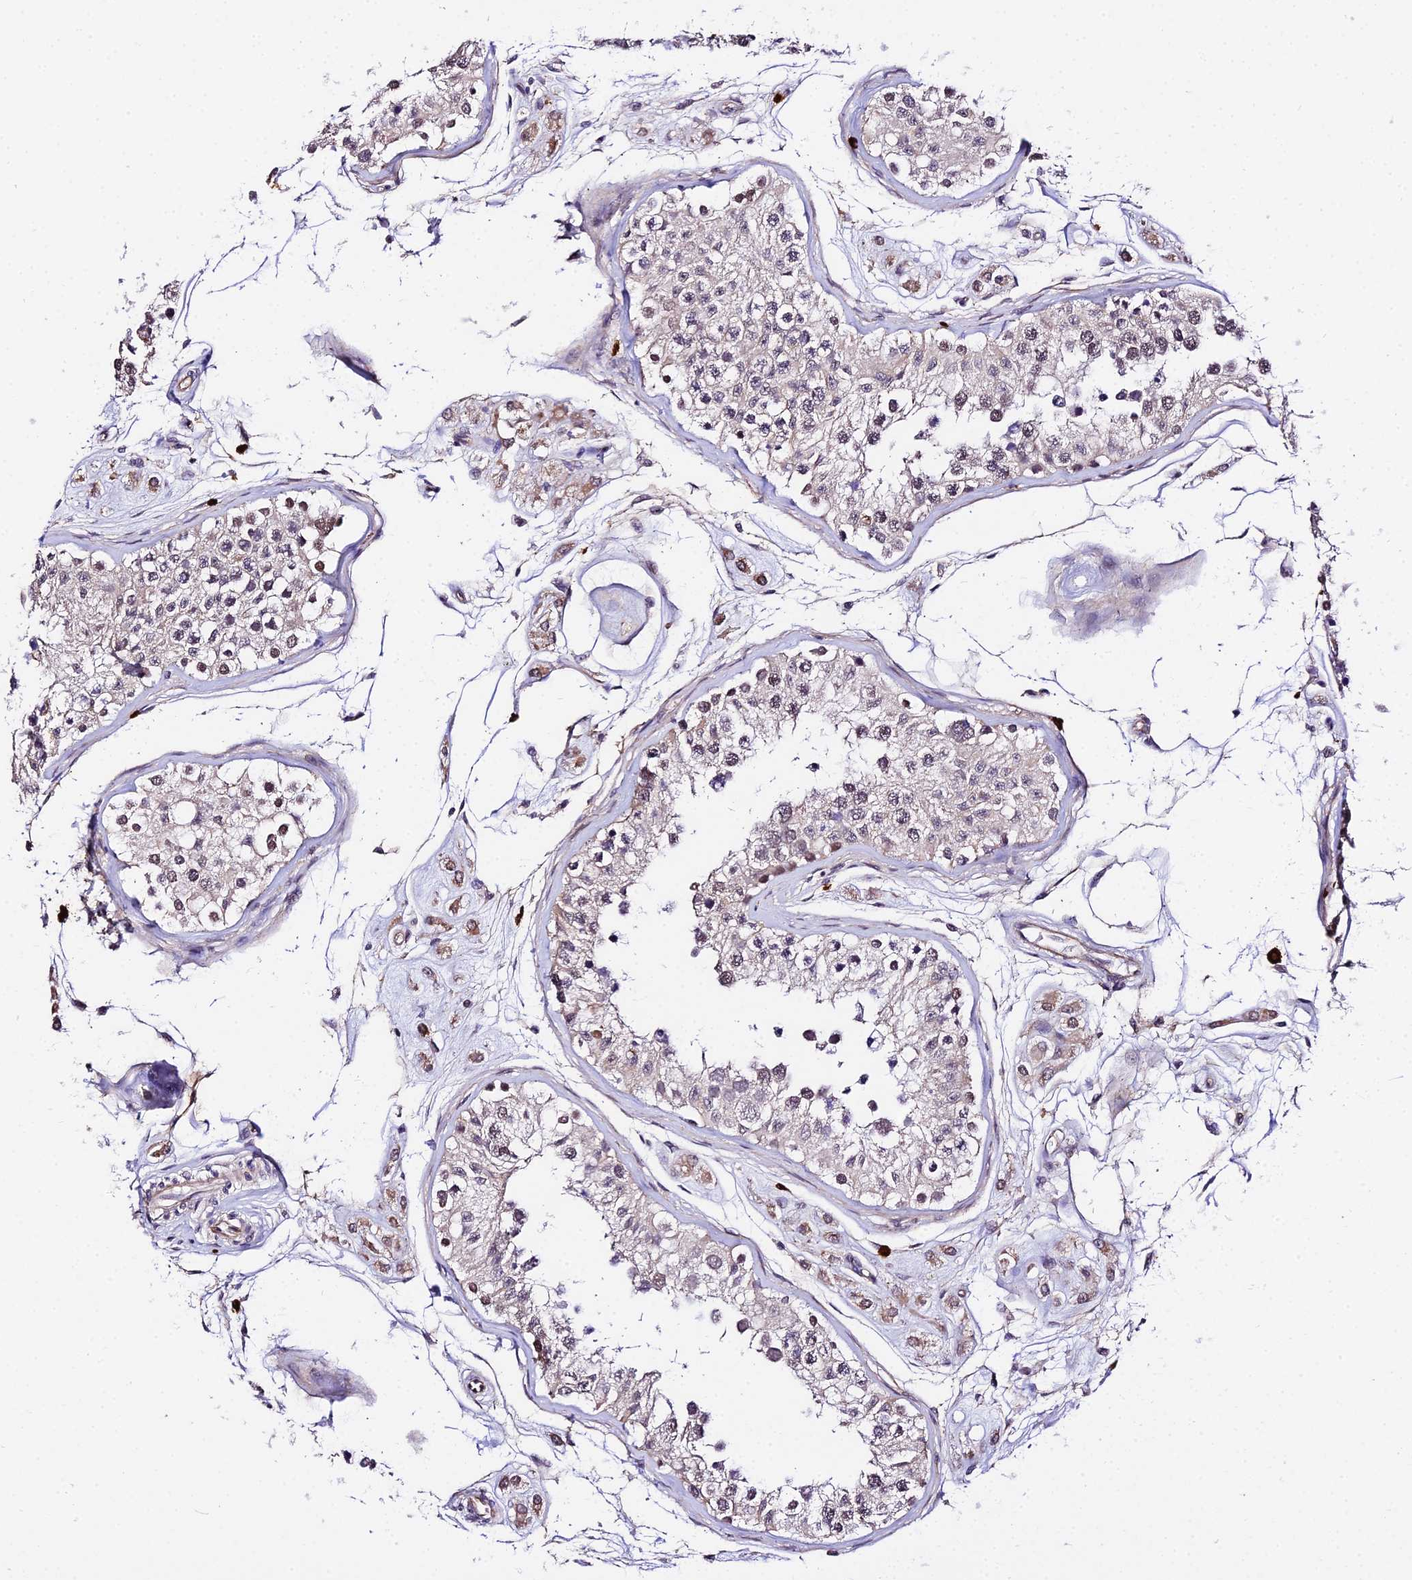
{"staining": {"intensity": "moderate", "quantity": "25%-75%", "location": "nuclear"}, "tissue": "testis", "cell_type": "Cells in seminiferous ducts", "image_type": "normal", "snomed": [{"axis": "morphology", "description": "Normal tissue, NOS"}, {"axis": "morphology", "description": "Adenocarcinoma, metastatic, NOS"}, {"axis": "topography", "description": "Testis"}], "caption": "A high-resolution histopathology image shows IHC staining of benign testis, which reveals moderate nuclear expression in about 25%-75% of cells in seminiferous ducts.", "gene": "POLR2I", "patient": {"sex": "male", "age": 26}}